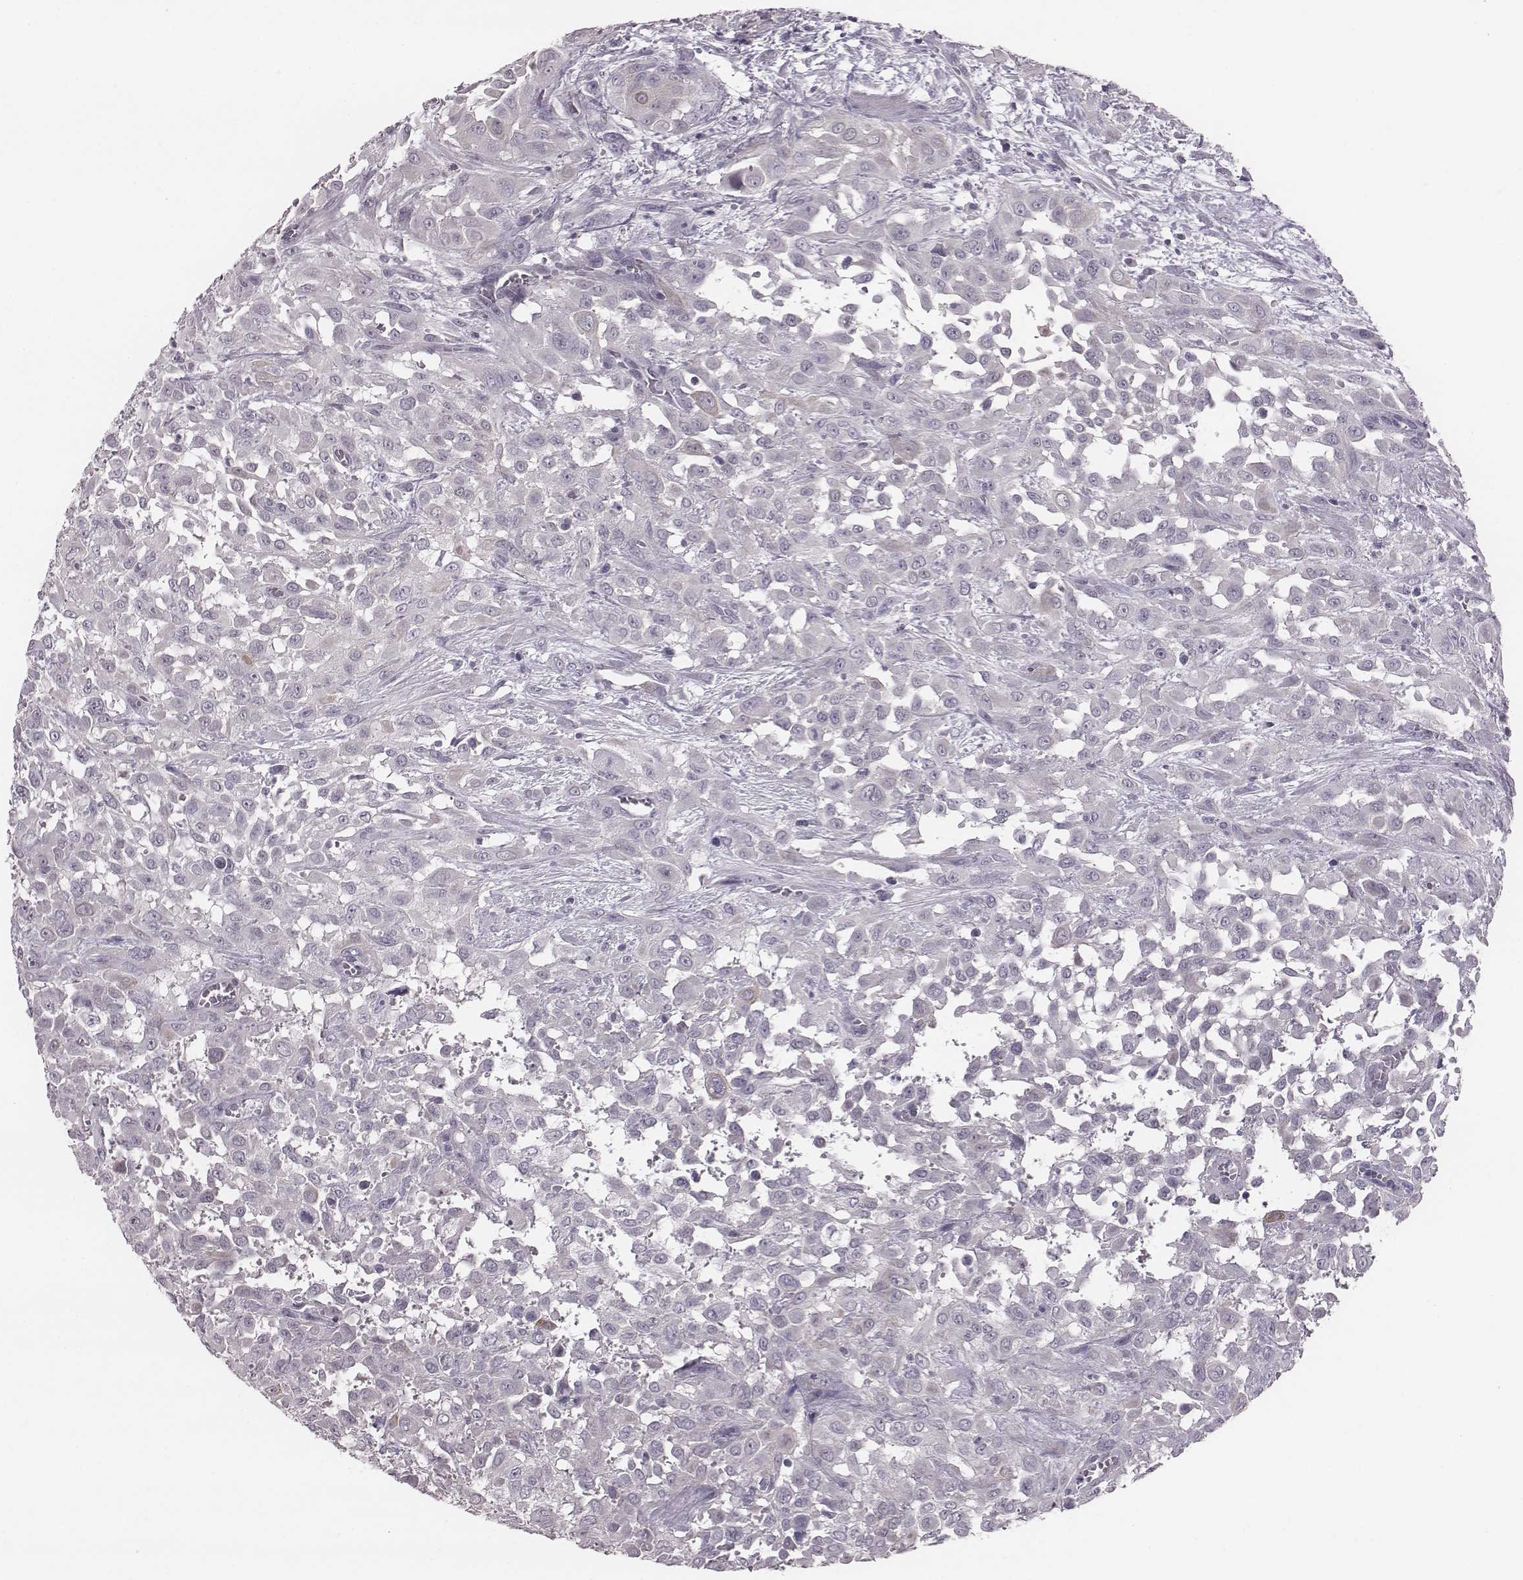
{"staining": {"intensity": "negative", "quantity": "none", "location": "none"}, "tissue": "urothelial cancer", "cell_type": "Tumor cells", "image_type": "cancer", "snomed": [{"axis": "morphology", "description": "Urothelial carcinoma, High grade"}, {"axis": "topography", "description": "Urinary bladder"}], "caption": "IHC image of urothelial carcinoma (high-grade) stained for a protein (brown), which shows no positivity in tumor cells.", "gene": "PDE8B", "patient": {"sex": "male", "age": 57}}